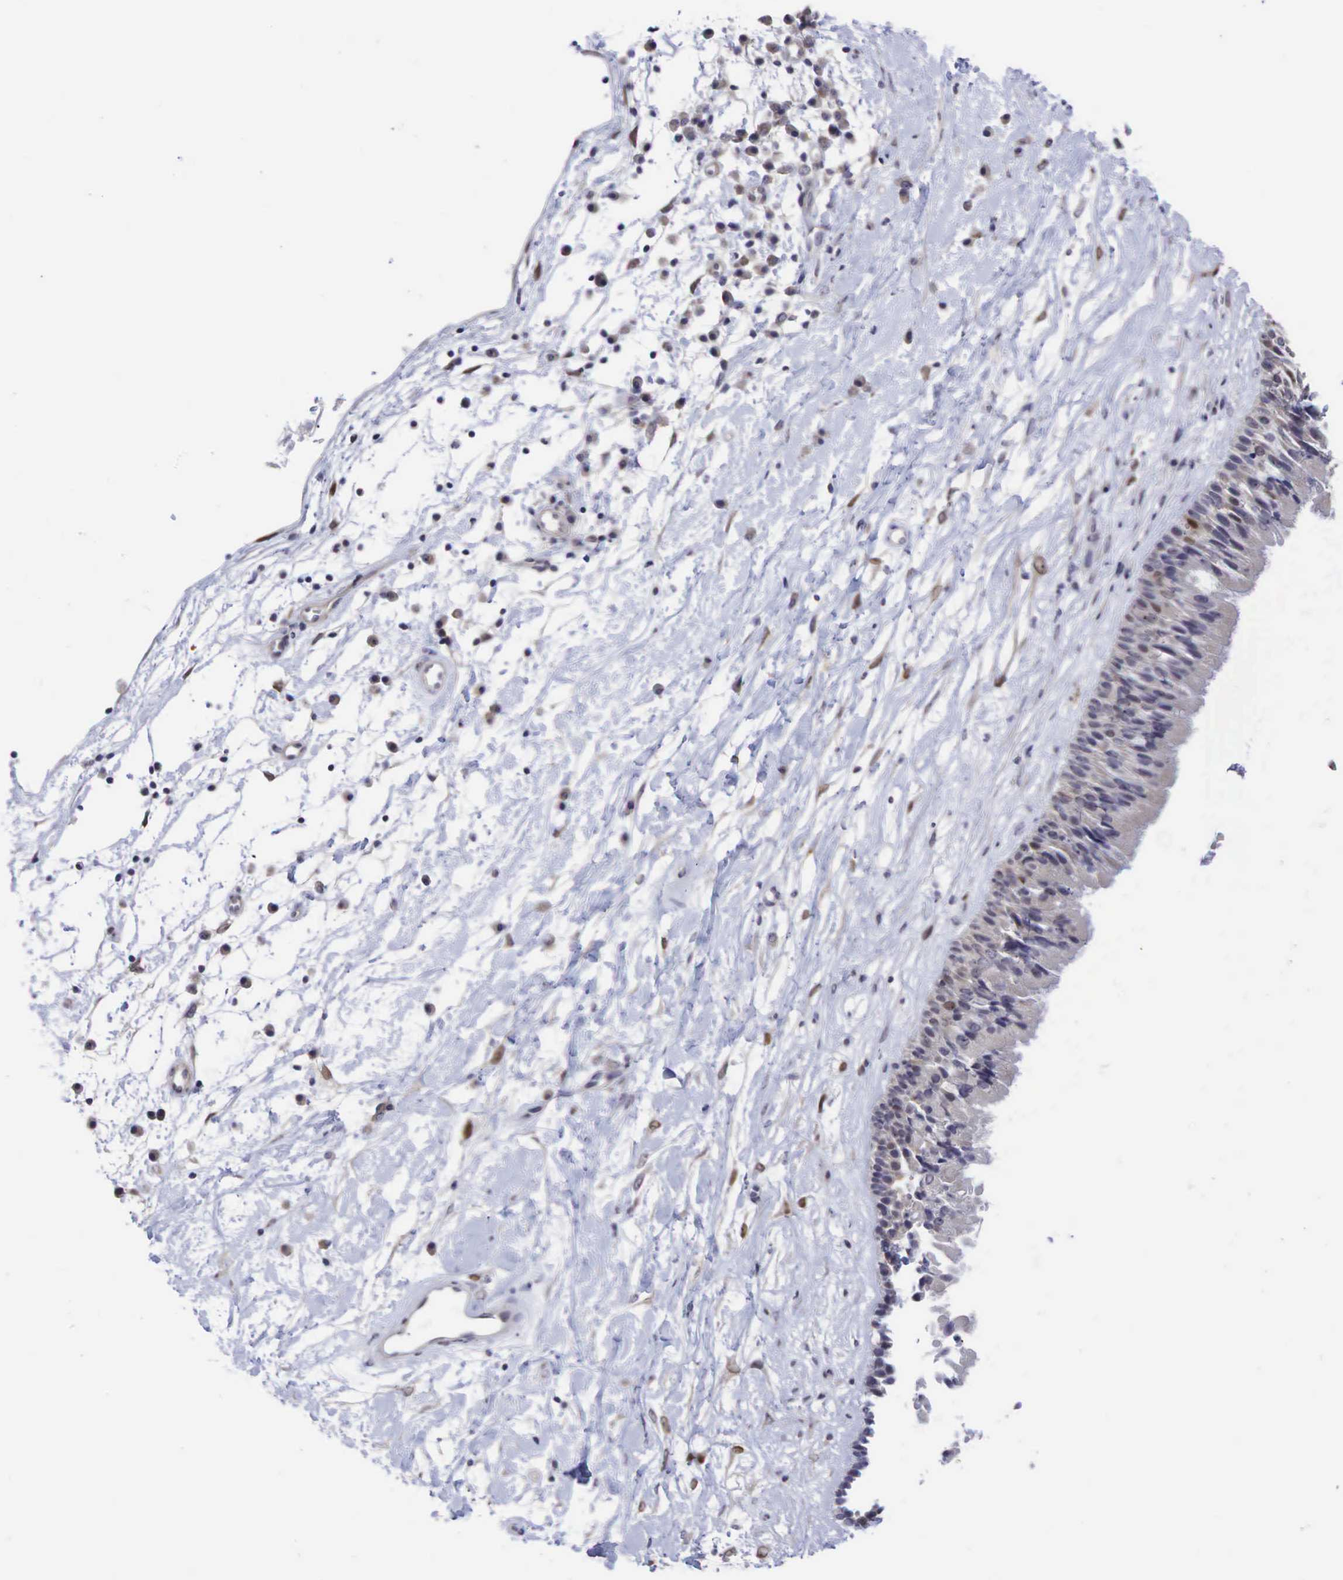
{"staining": {"intensity": "moderate", "quantity": "<25%", "location": "nuclear"}, "tissue": "nasopharynx", "cell_type": "Respiratory epithelial cells", "image_type": "normal", "snomed": [{"axis": "morphology", "description": "Normal tissue, NOS"}, {"axis": "topography", "description": "Nasopharynx"}], "caption": "This micrograph reveals benign nasopharynx stained with immunohistochemistry (IHC) to label a protein in brown. The nuclear of respiratory epithelial cells show moderate positivity for the protein. Nuclei are counter-stained blue.", "gene": "CCND1", "patient": {"sex": "male", "age": 13}}